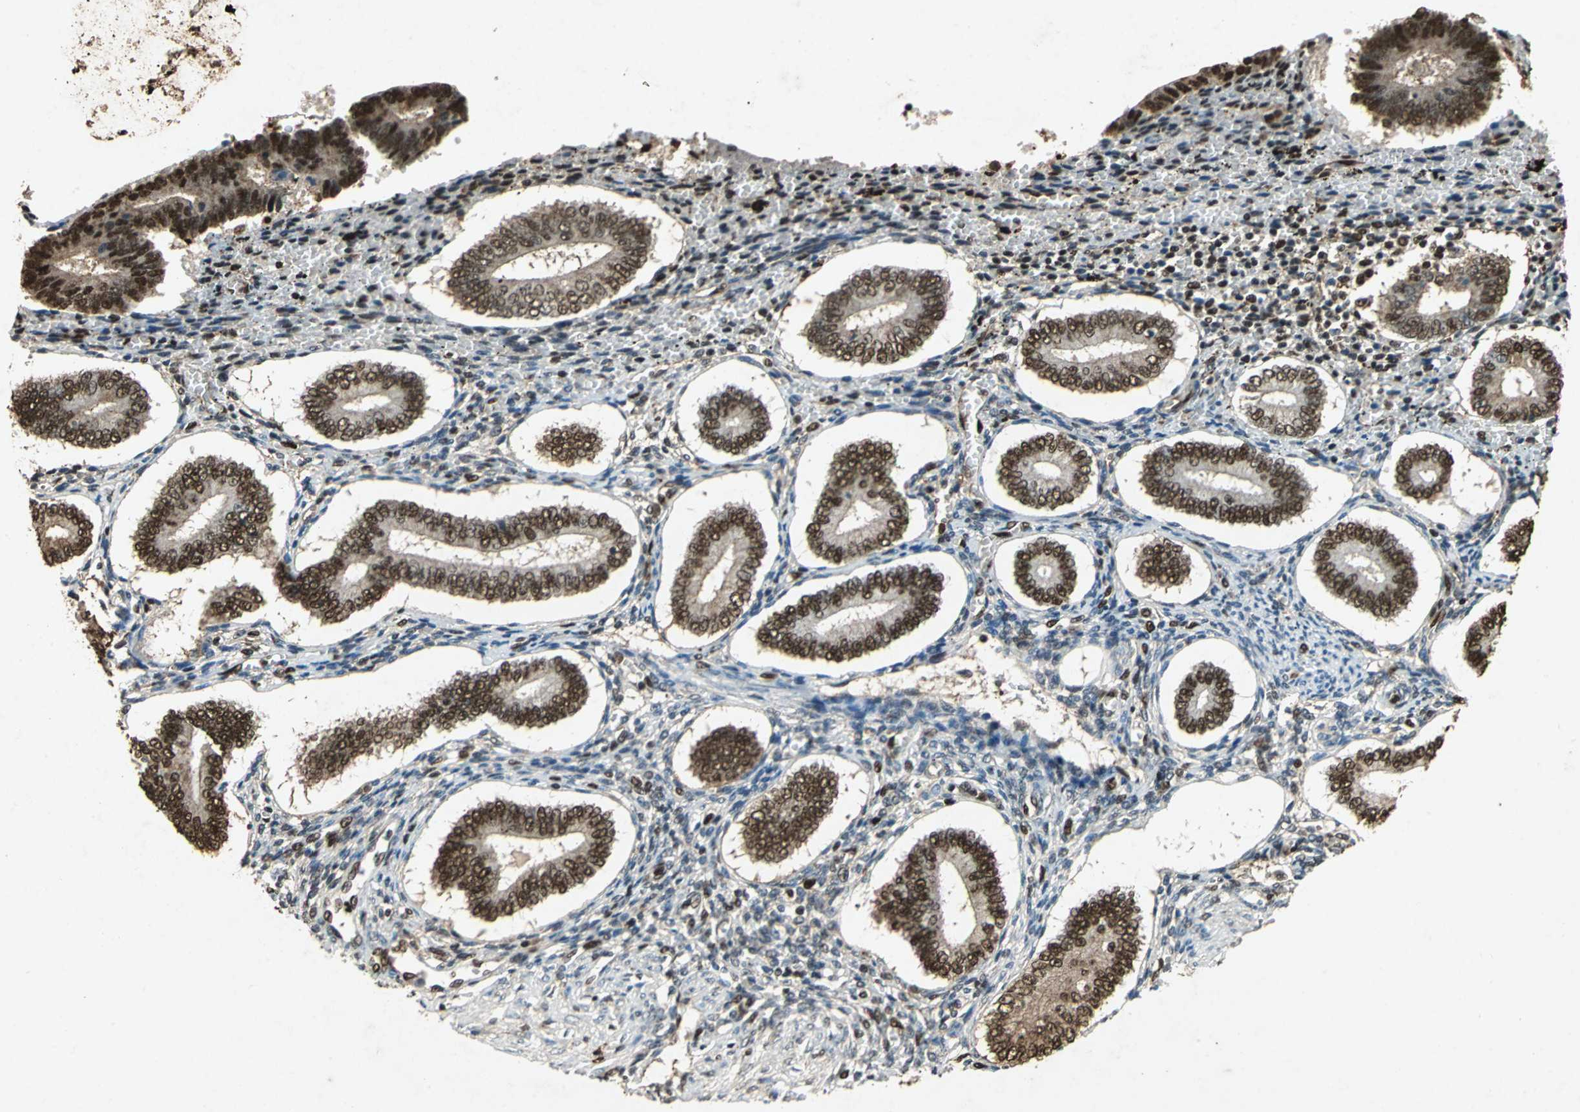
{"staining": {"intensity": "moderate", "quantity": "25%-75%", "location": "nuclear"}, "tissue": "endometrium", "cell_type": "Cells in endometrial stroma", "image_type": "normal", "snomed": [{"axis": "morphology", "description": "Normal tissue, NOS"}, {"axis": "topography", "description": "Endometrium"}], "caption": "Normal endometrium was stained to show a protein in brown. There is medium levels of moderate nuclear positivity in about 25%-75% of cells in endometrial stroma. (brown staining indicates protein expression, while blue staining denotes nuclei).", "gene": "ANP32A", "patient": {"sex": "female", "age": 42}}